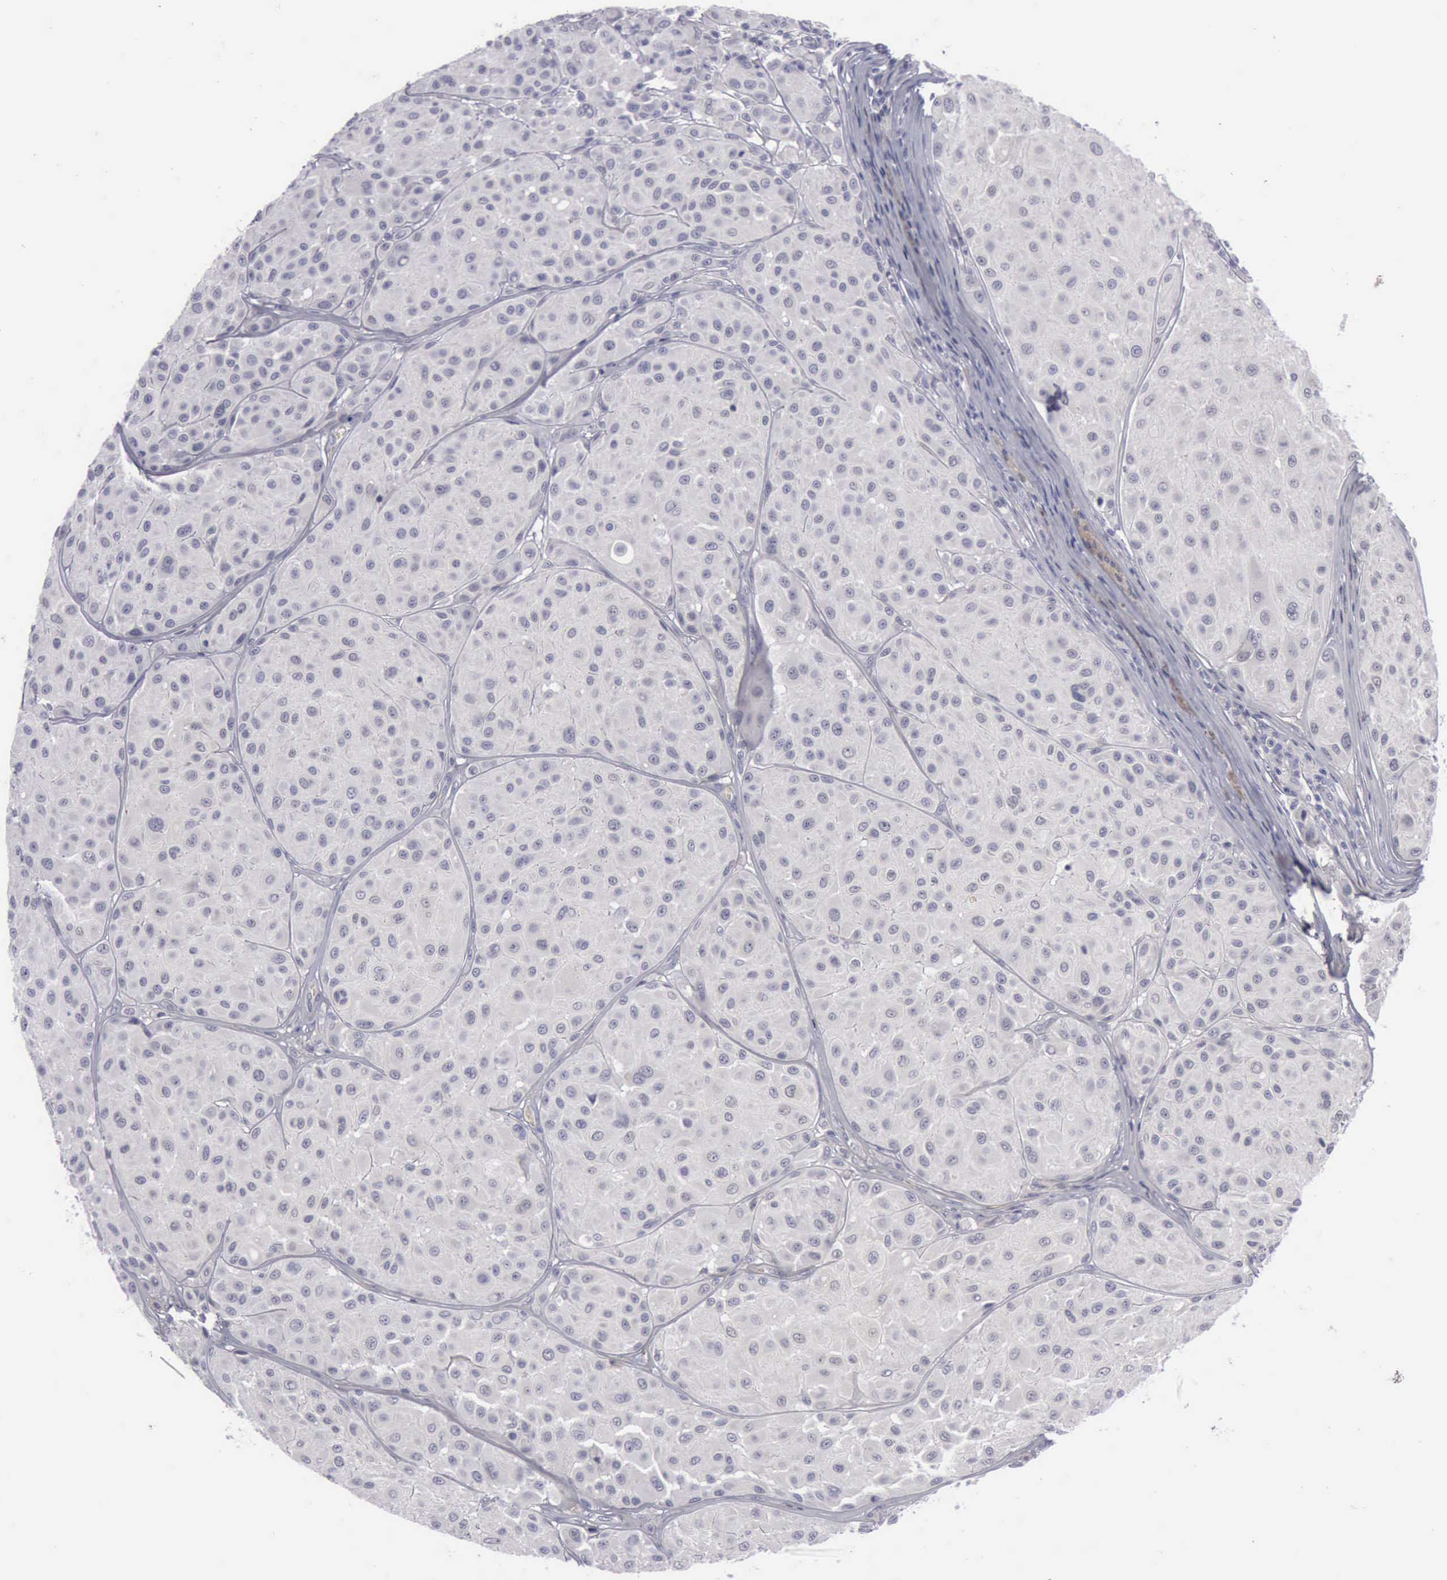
{"staining": {"intensity": "negative", "quantity": "none", "location": "none"}, "tissue": "melanoma", "cell_type": "Tumor cells", "image_type": "cancer", "snomed": [{"axis": "morphology", "description": "Malignant melanoma, NOS"}, {"axis": "topography", "description": "Skin"}], "caption": "Immunohistochemistry of human malignant melanoma displays no expression in tumor cells.", "gene": "CDH2", "patient": {"sex": "male", "age": 36}}